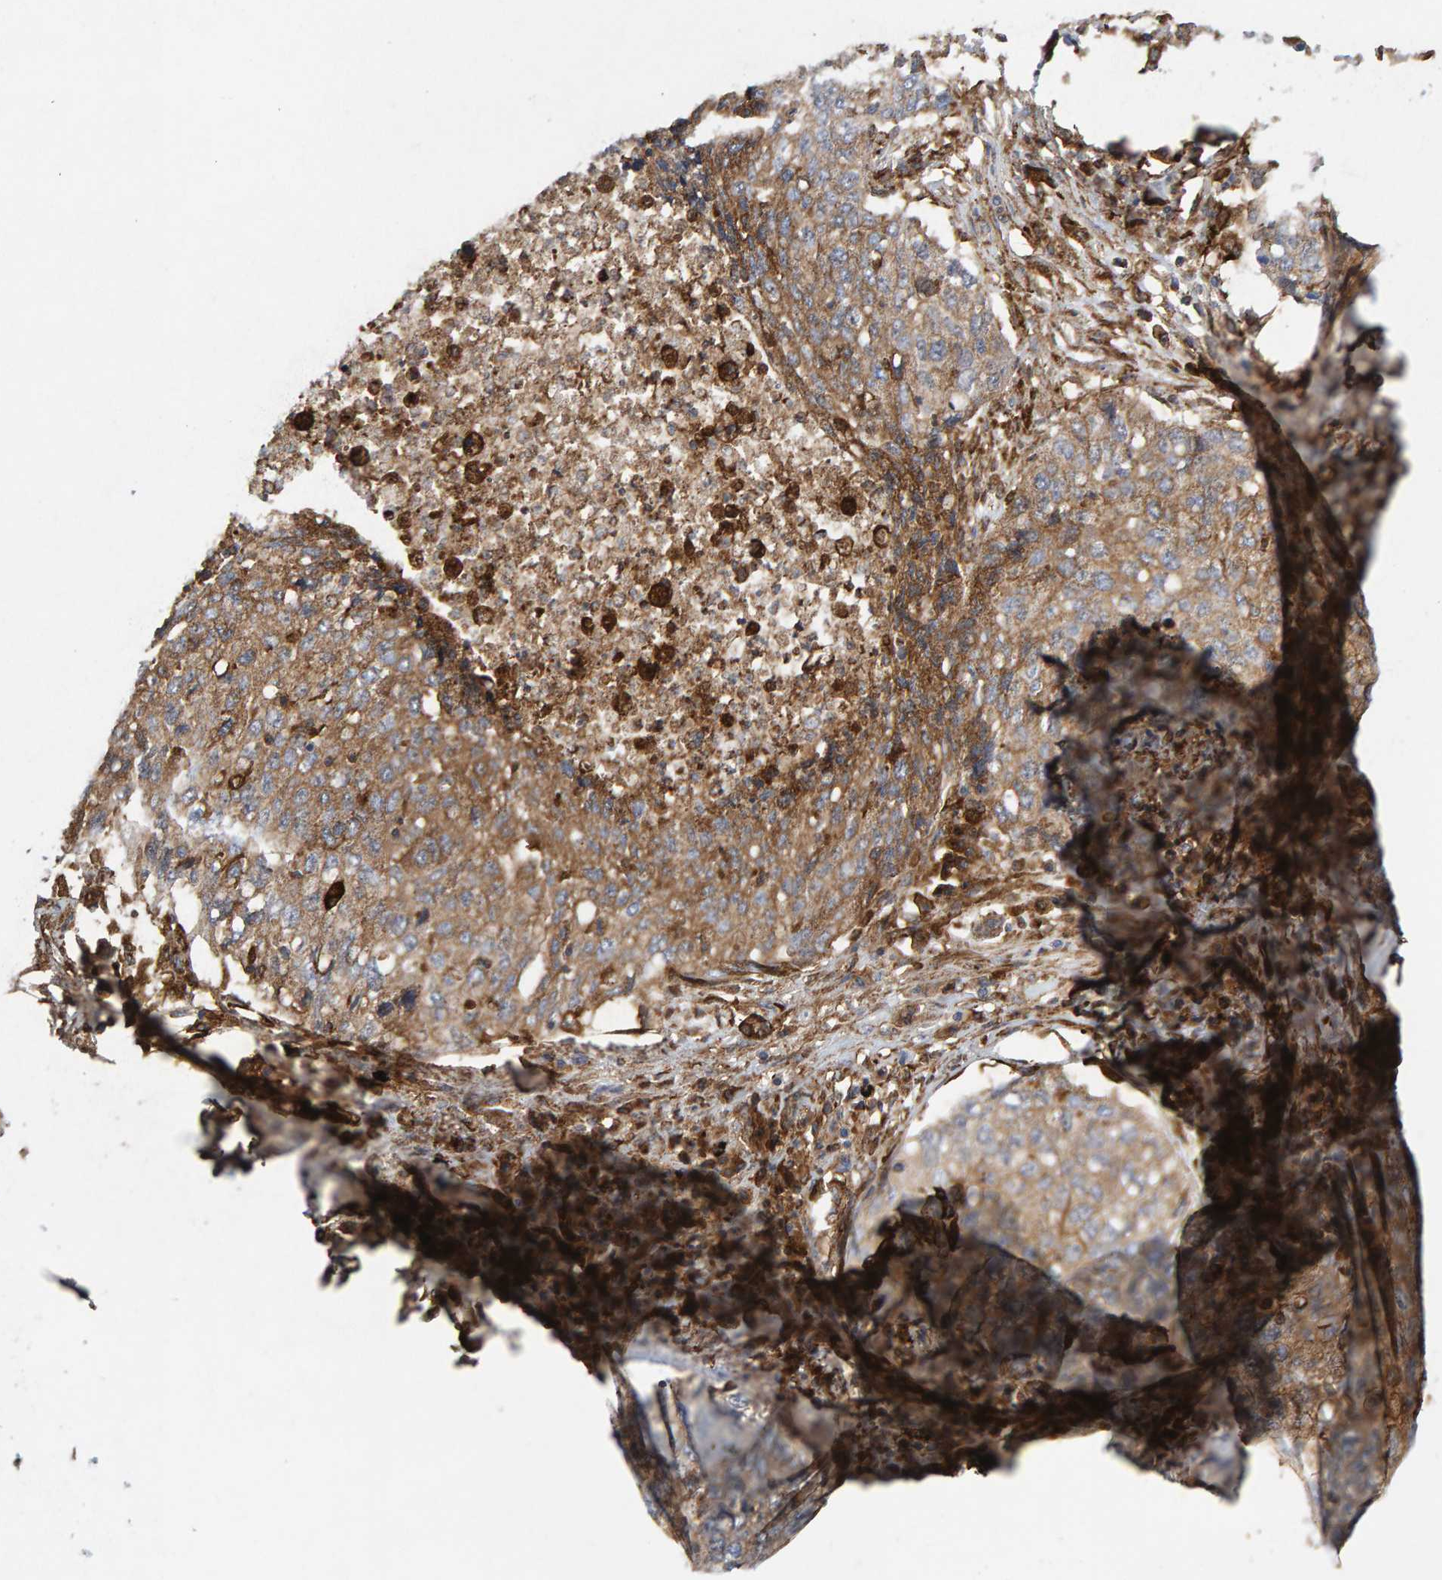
{"staining": {"intensity": "moderate", "quantity": ">75%", "location": "cytoplasmic/membranous"}, "tissue": "lung cancer", "cell_type": "Tumor cells", "image_type": "cancer", "snomed": [{"axis": "morphology", "description": "Squamous cell carcinoma, NOS"}, {"axis": "topography", "description": "Lung"}], "caption": "Immunohistochemical staining of squamous cell carcinoma (lung) exhibits moderate cytoplasmic/membranous protein expression in about >75% of tumor cells.", "gene": "MVP", "patient": {"sex": "female", "age": 63}}